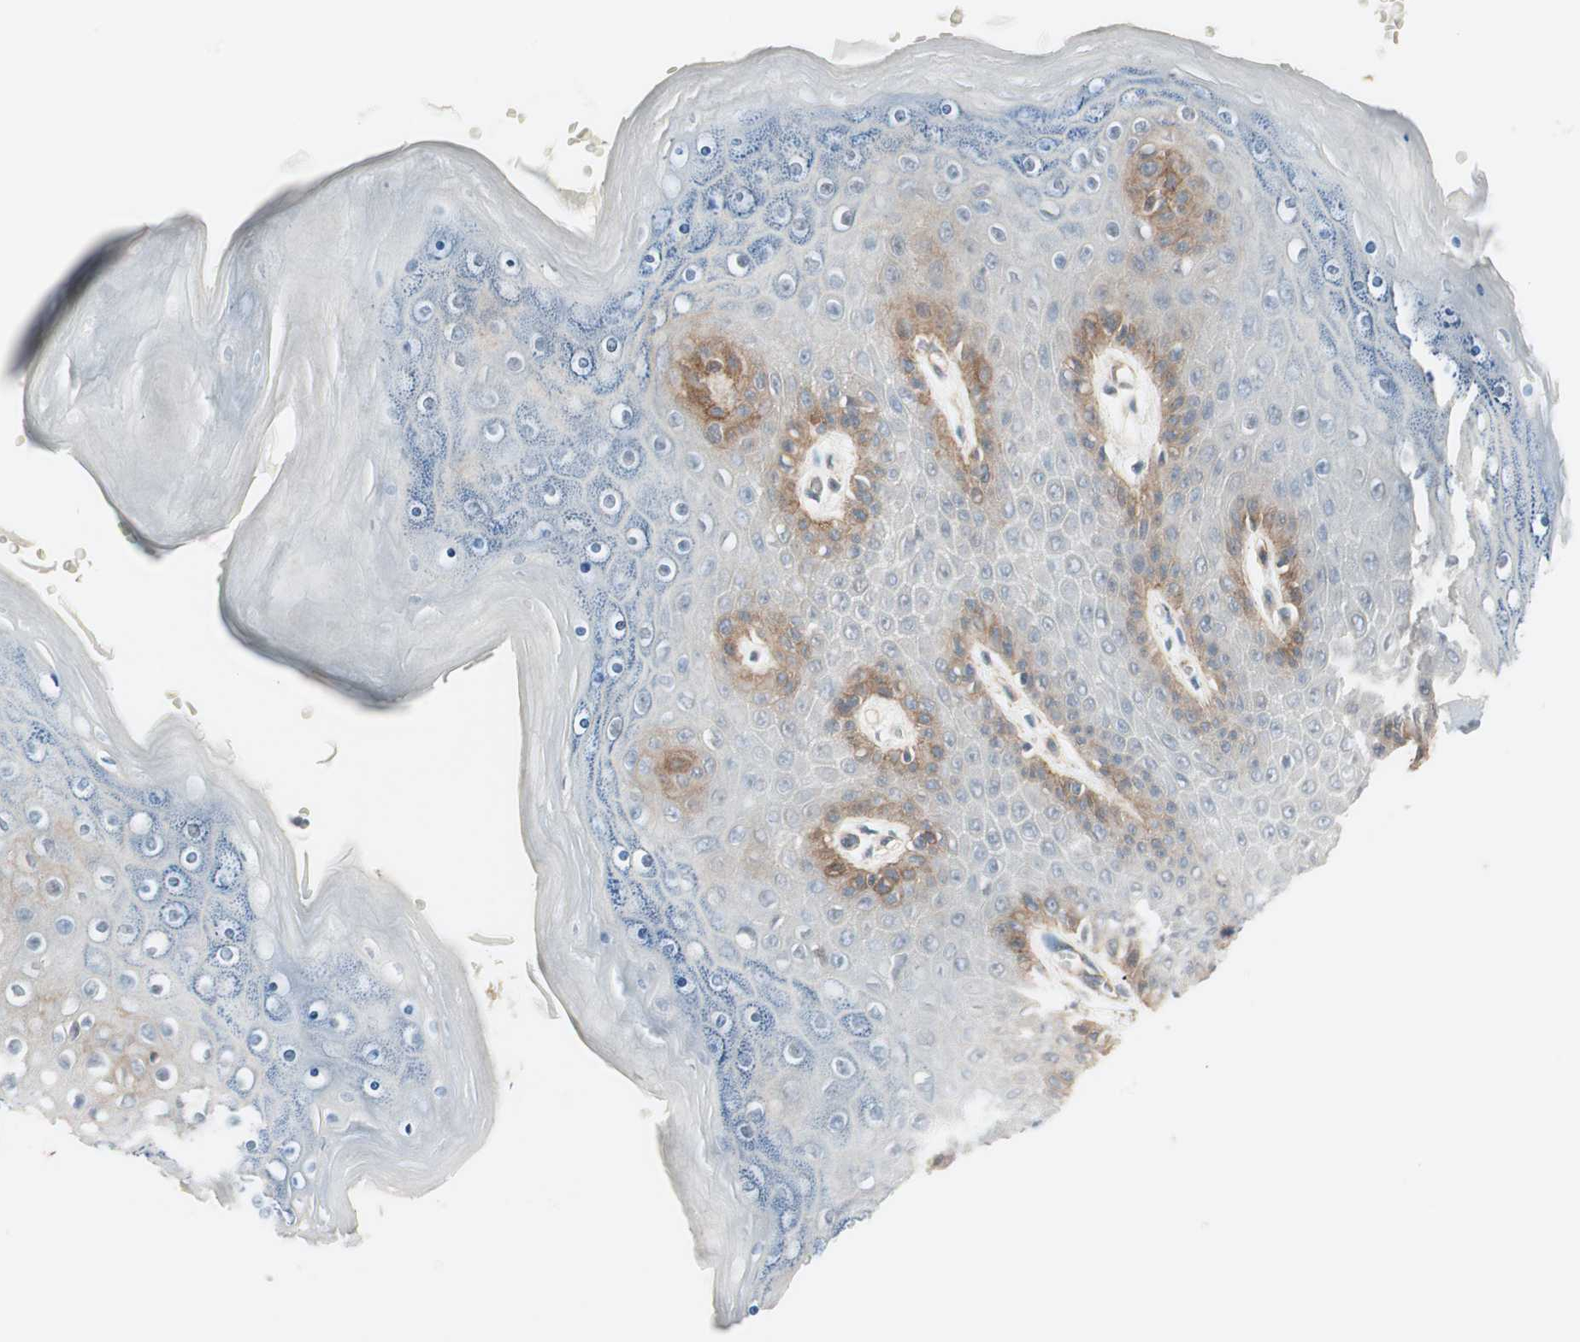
{"staining": {"intensity": "moderate", "quantity": "25%-75%", "location": "cytoplasmic/membranous"}, "tissue": "skin", "cell_type": "Epidermal cells", "image_type": "normal", "snomed": [{"axis": "morphology", "description": "Normal tissue, NOS"}, {"axis": "topography", "description": "Anal"}], "caption": "Protein staining of normal skin reveals moderate cytoplasmic/membranous positivity in about 25%-75% of epidermal cells.", "gene": "ITGB4", "patient": {"sex": "female", "age": 46}}